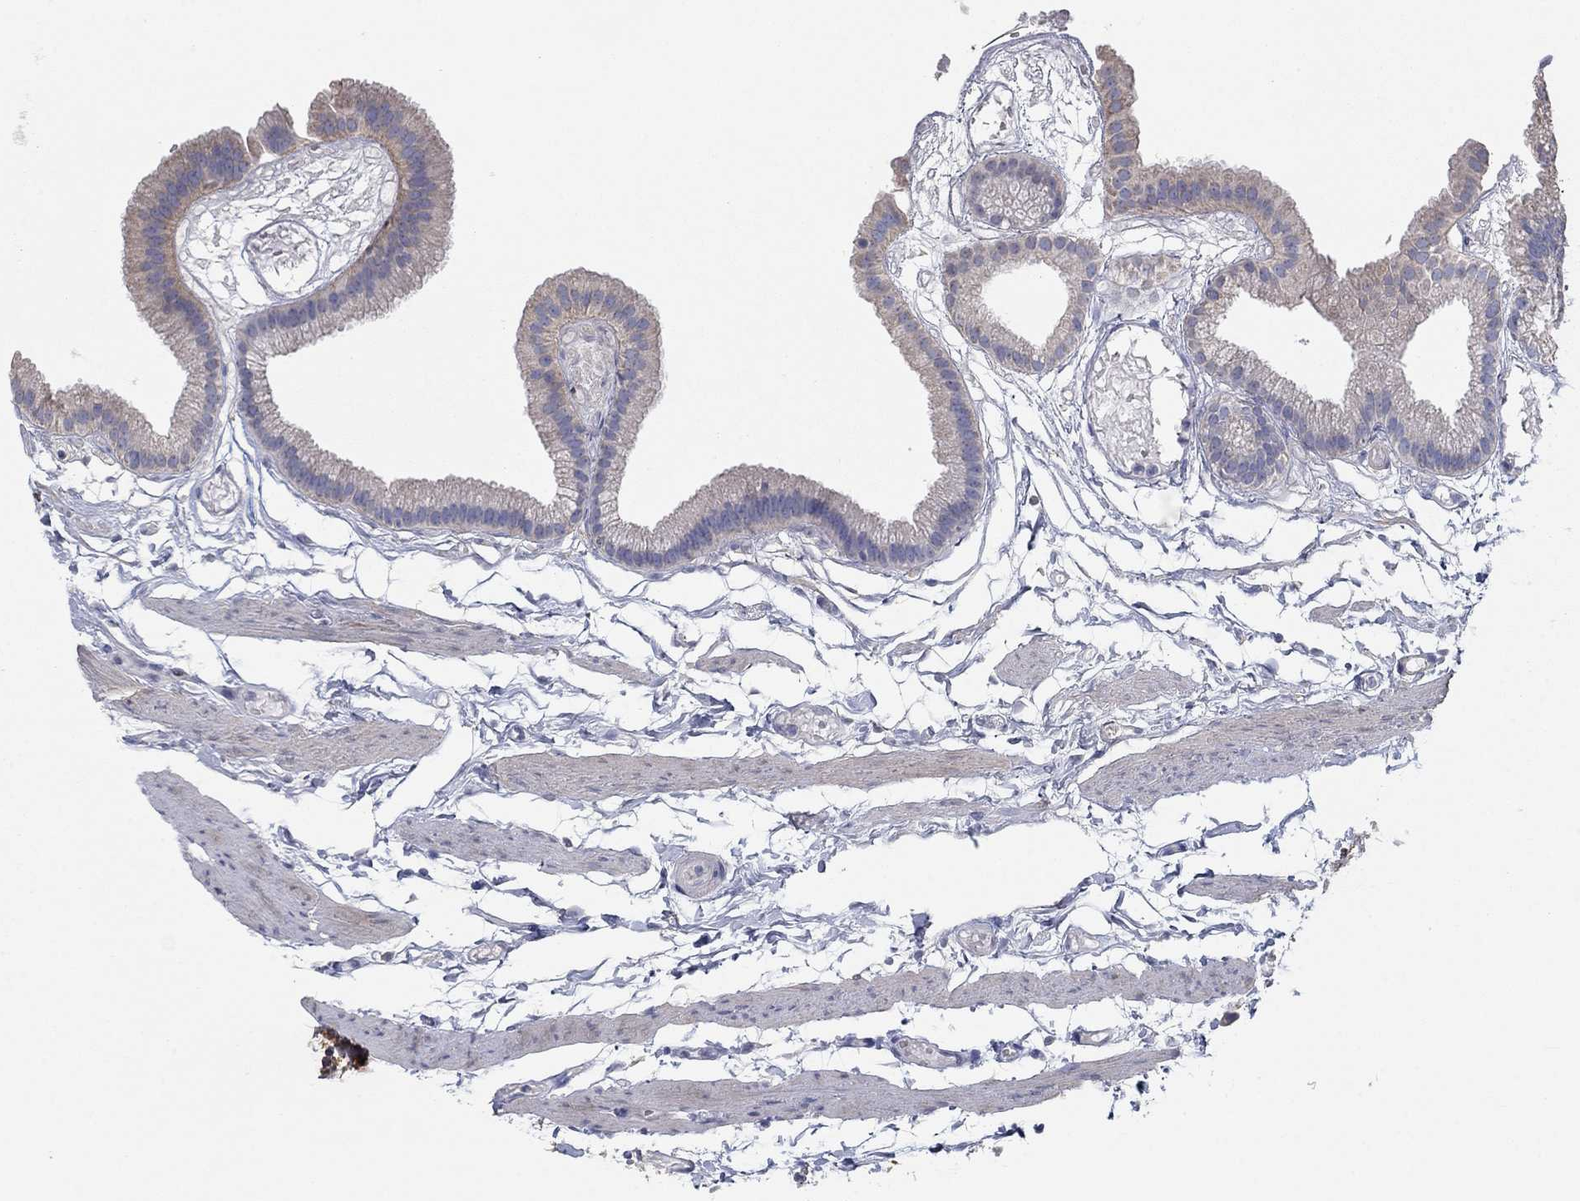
{"staining": {"intensity": "weak", "quantity": "<25%", "location": "cytoplasmic/membranous"}, "tissue": "gallbladder", "cell_type": "Glandular cells", "image_type": "normal", "snomed": [{"axis": "morphology", "description": "Normal tissue, NOS"}, {"axis": "topography", "description": "Gallbladder"}], "caption": "IHC histopathology image of normal gallbladder: gallbladder stained with DAB displays no significant protein expression in glandular cells.", "gene": "APOC3", "patient": {"sex": "female", "age": 45}}